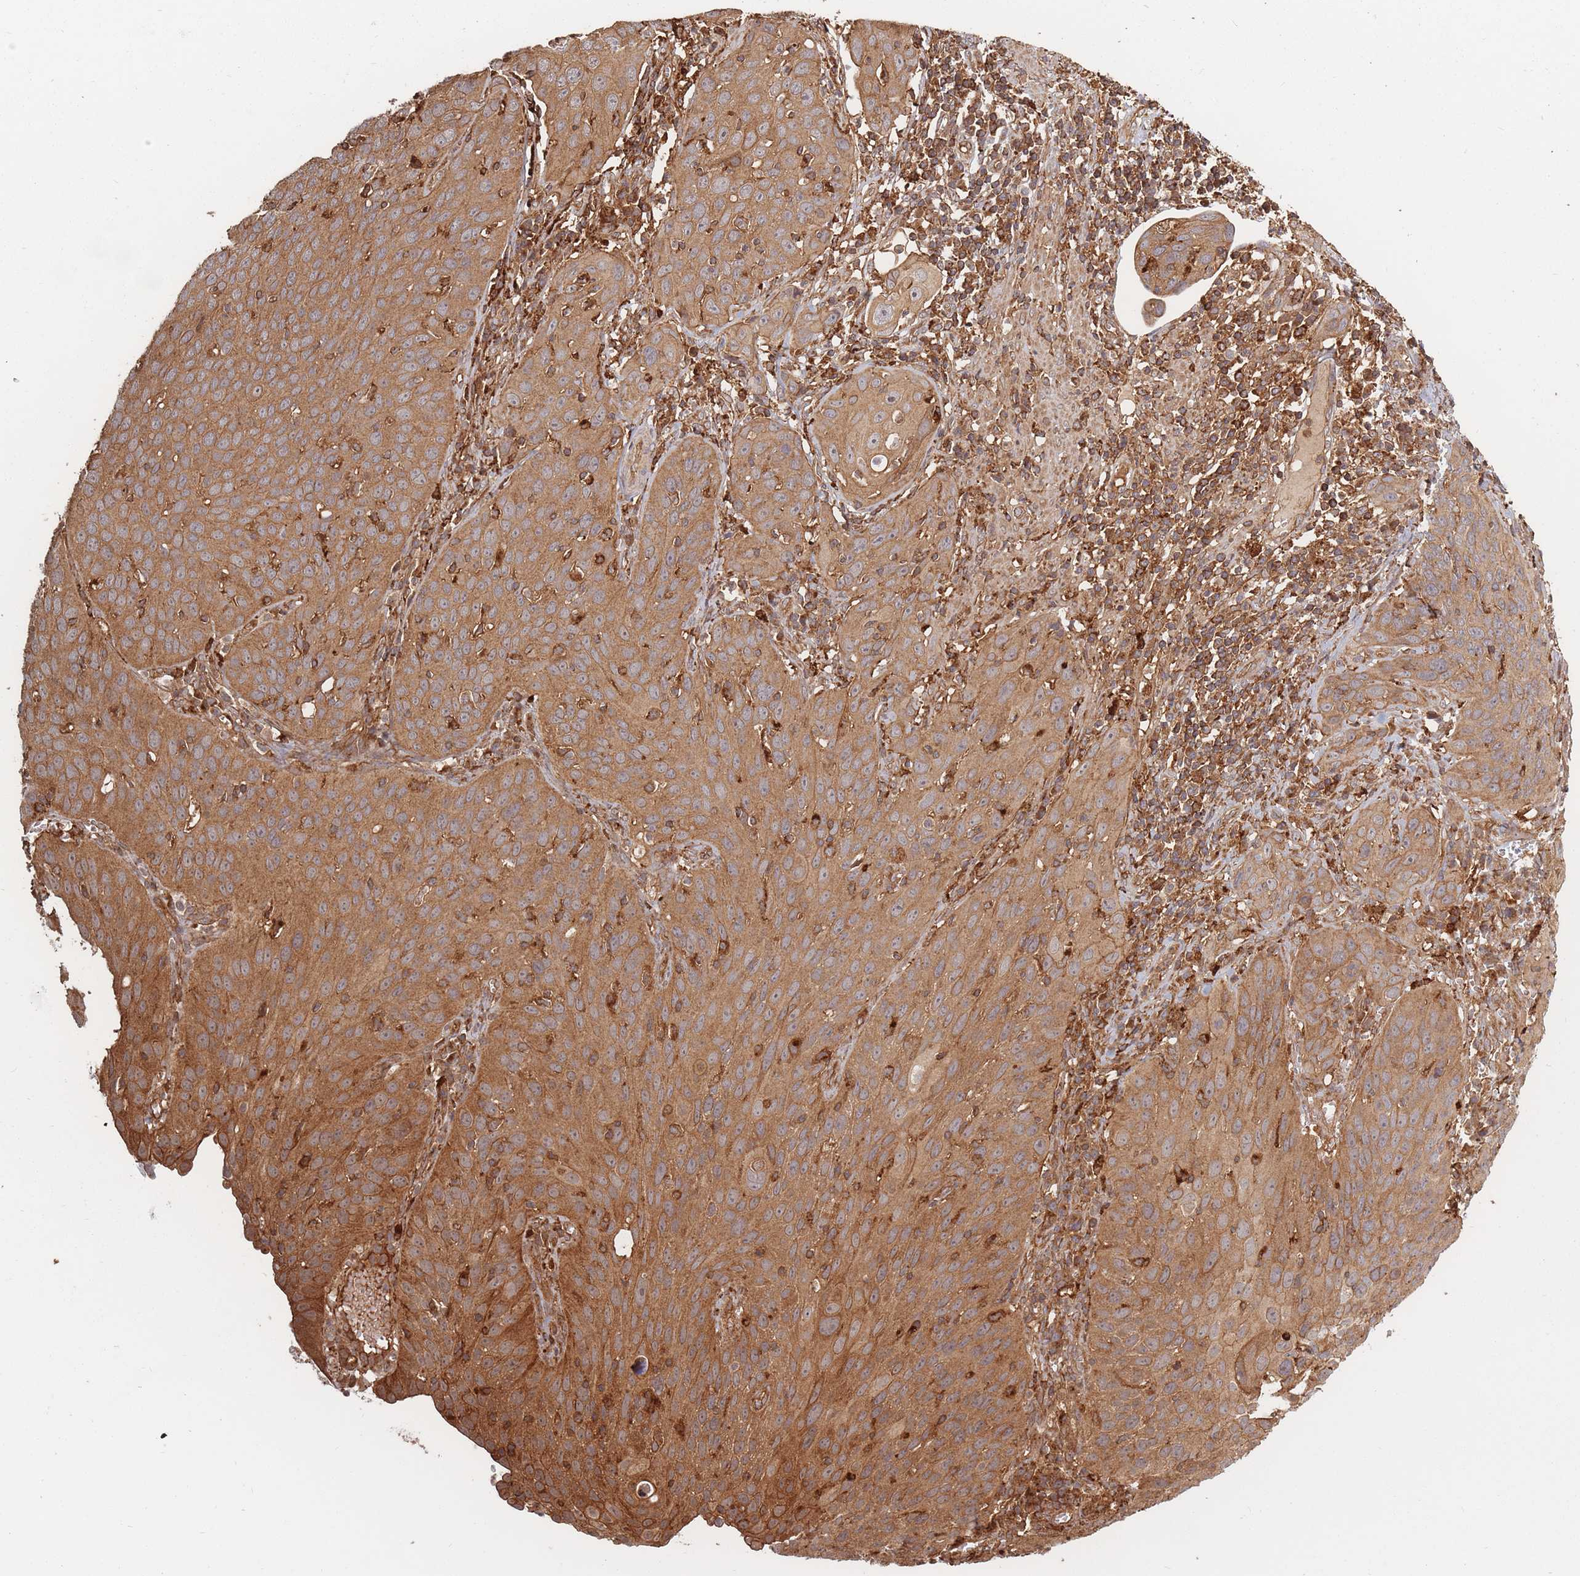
{"staining": {"intensity": "moderate", "quantity": ">75%", "location": "cytoplasmic/membranous"}, "tissue": "cervical cancer", "cell_type": "Tumor cells", "image_type": "cancer", "snomed": [{"axis": "morphology", "description": "Squamous cell carcinoma, NOS"}, {"axis": "topography", "description": "Cervix"}], "caption": "Approximately >75% of tumor cells in squamous cell carcinoma (cervical) display moderate cytoplasmic/membranous protein expression as visualized by brown immunohistochemical staining.", "gene": "RASSF2", "patient": {"sex": "female", "age": 36}}